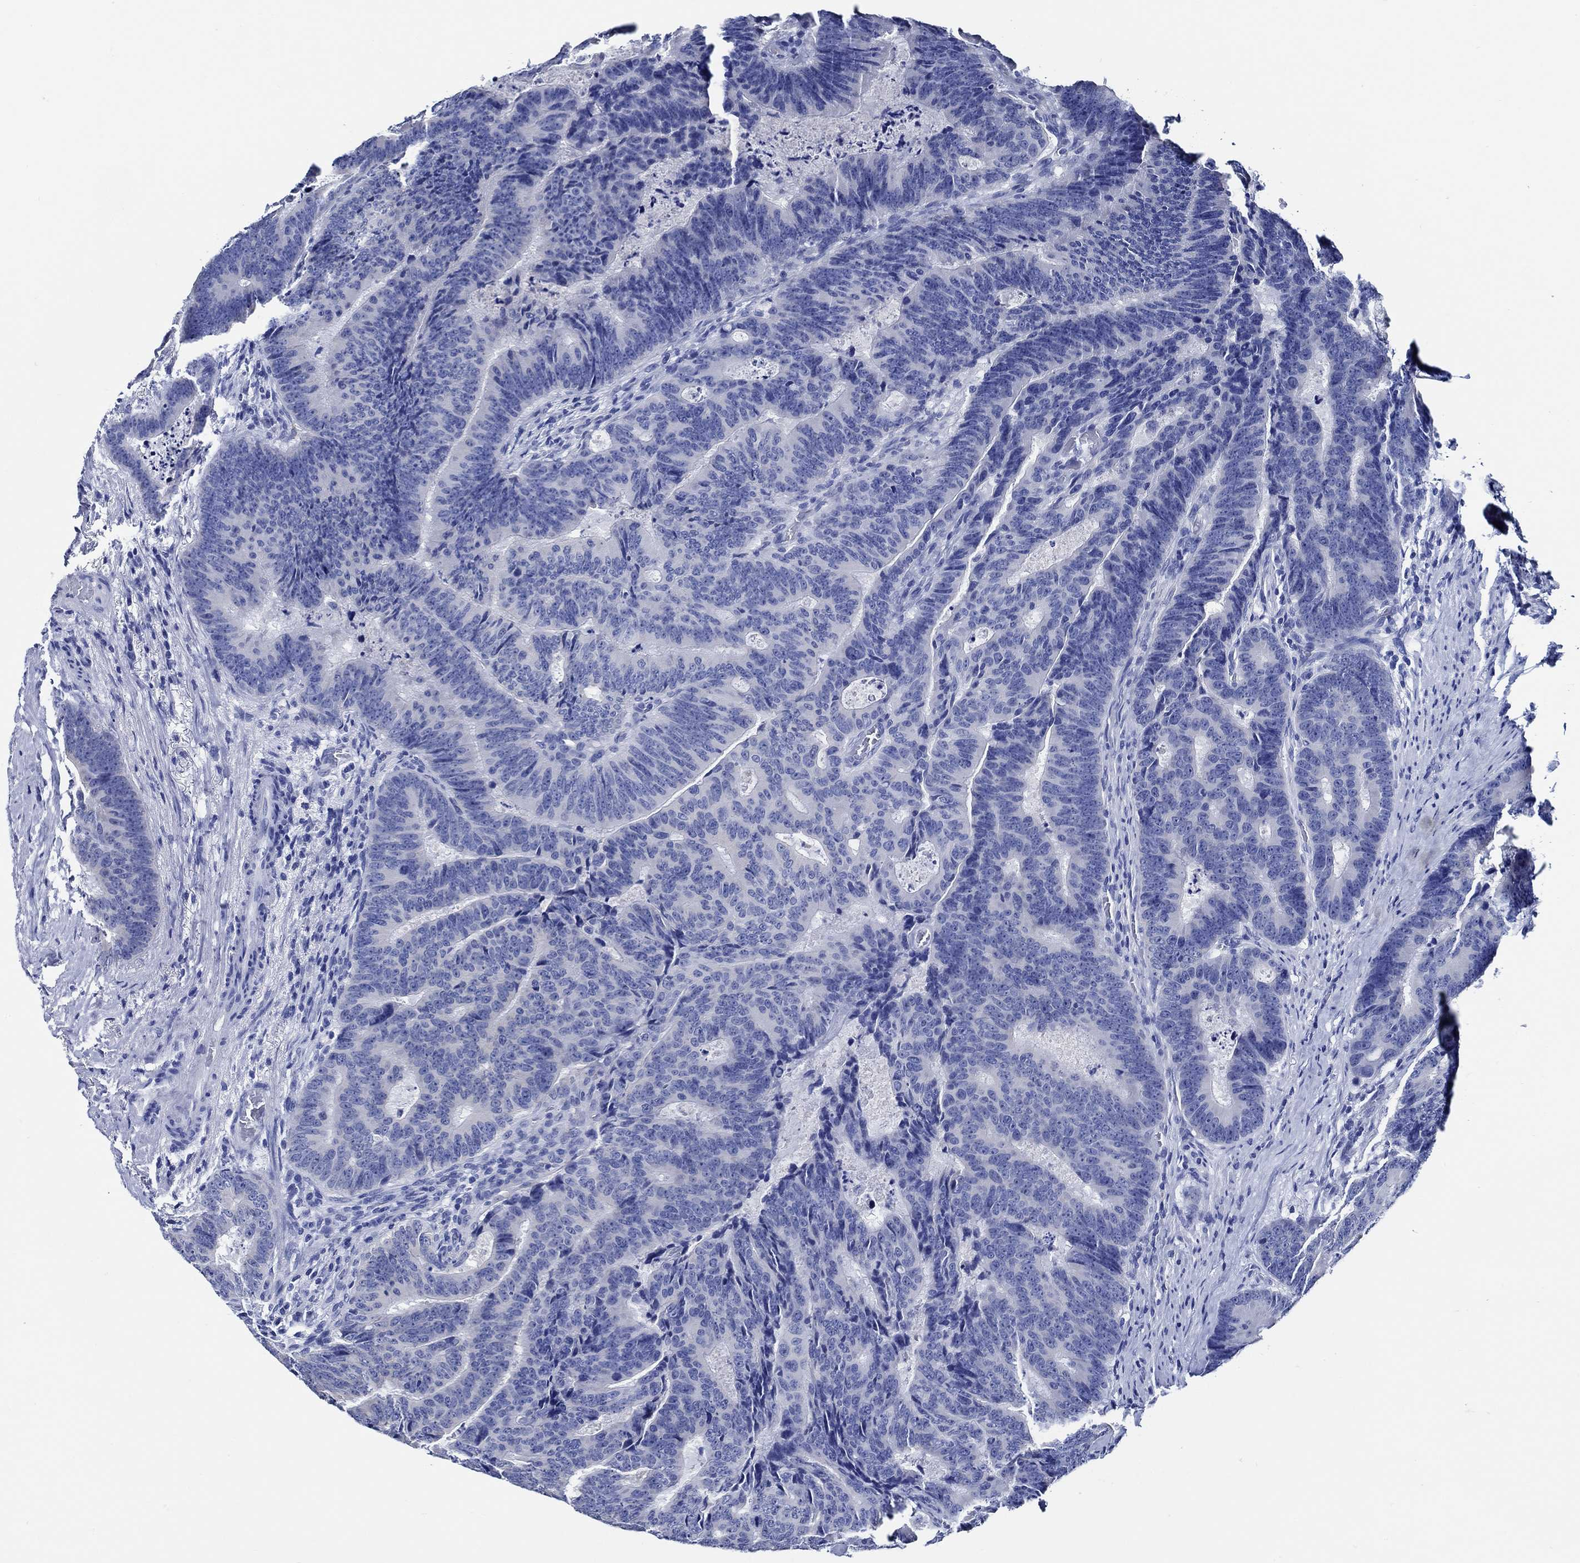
{"staining": {"intensity": "negative", "quantity": "none", "location": "none"}, "tissue": "colorectal cancer", "cell_type": "Tumor cells", "image_type": "cancer", "snomed": [{"axis": "morphology", "description": "Adenocarcinoma, NOS"}, {"axis": "topography", "description": "Colon"}], "caption": "Tumor cells show no significant protein positivity in colorectal cancer (adenocarcinoma). (Stains: DAB (3,3'-diaminobenzidine) immunohistochemistry with hematoxylin counter stain, Microscopy: brightfield microscopy at high magnification).", "gene": "WDR62", "patient": {"sex": "female", "age": 82}}